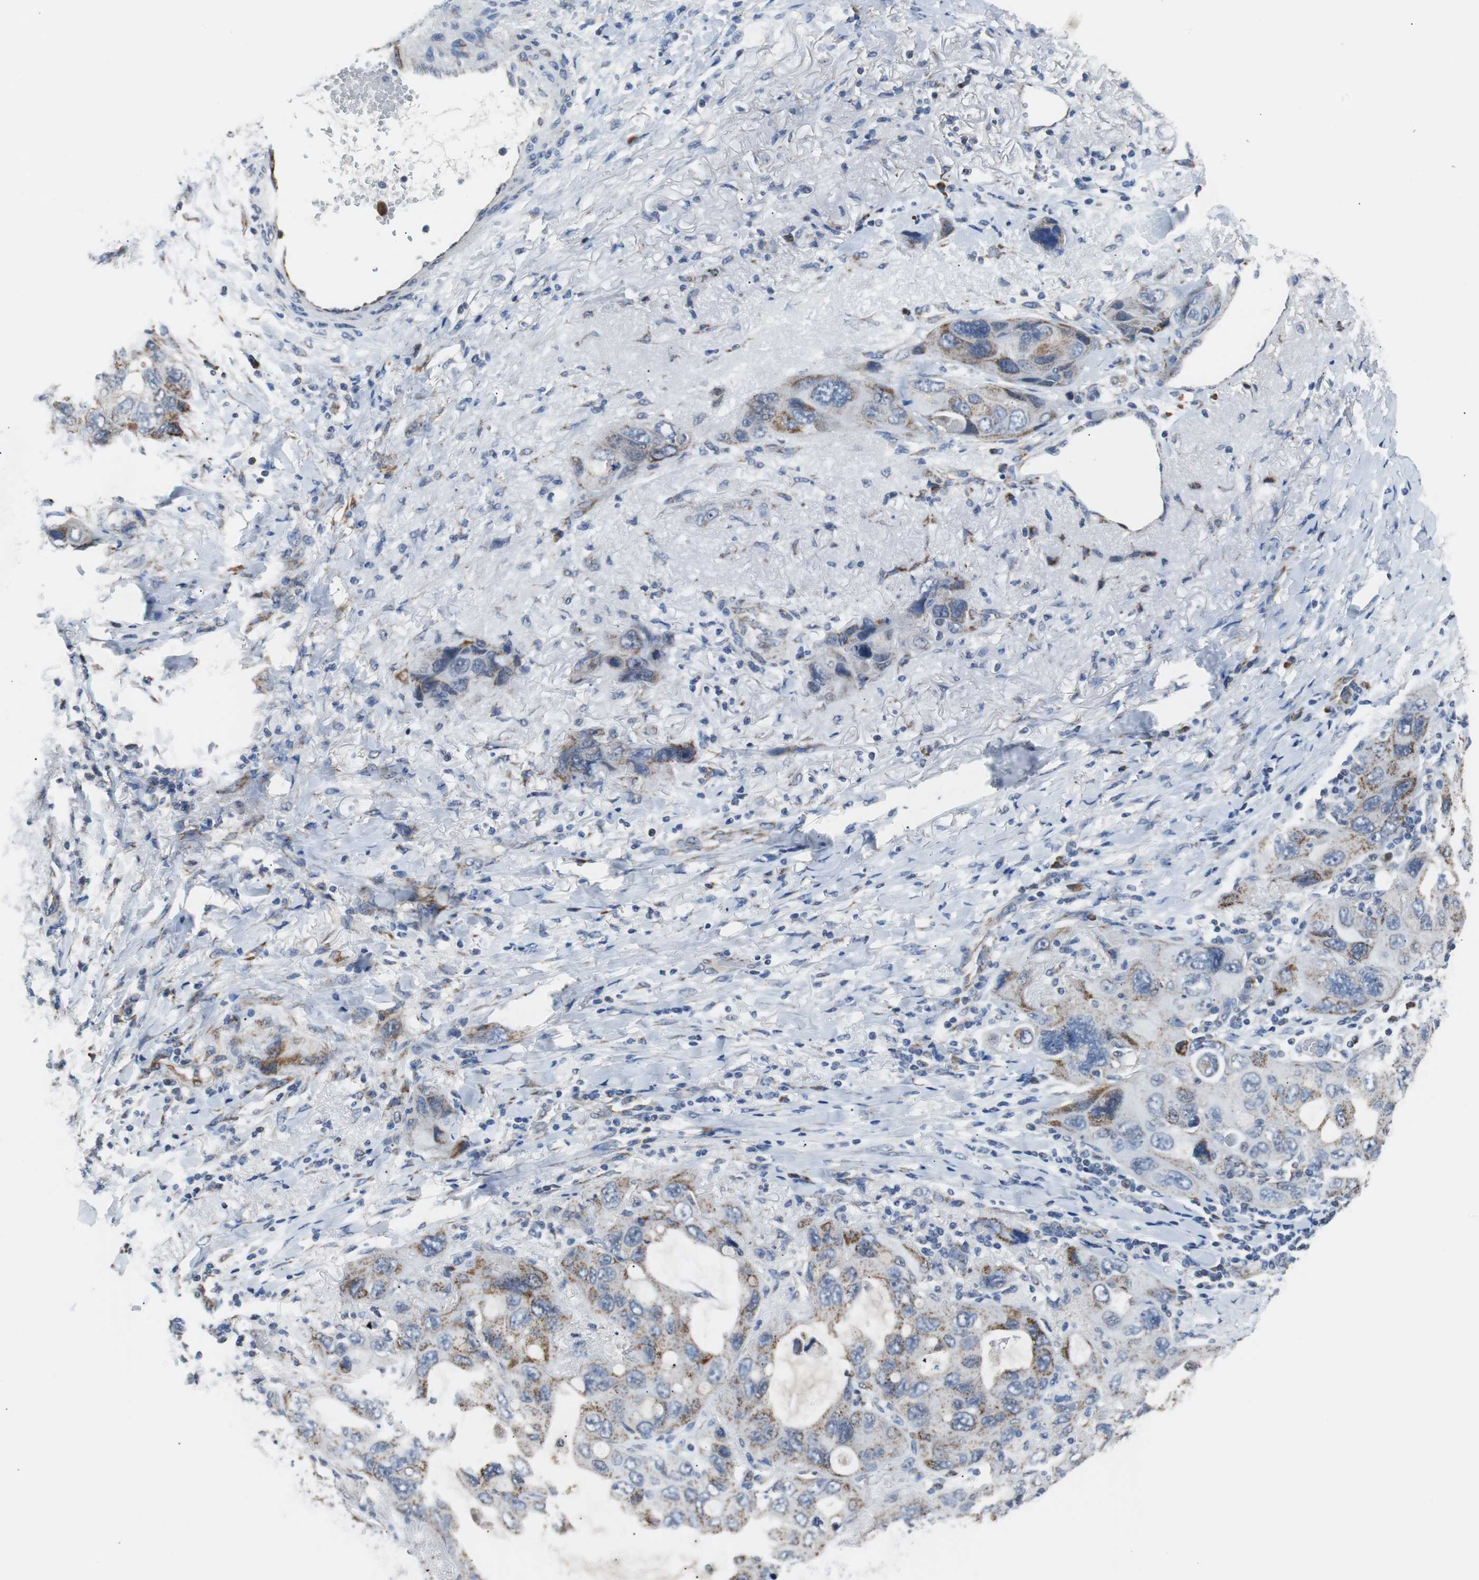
{"staining": {"intensity": "moderate", "quantity": "25%-75%", "location": "cytoplasmic/membranous"}, "tissue": "lung cancer", "cell_type": "Tumor cells", "image_type": "cancer", "snomed": [{"axis": "morphology", "description": "Squamous cell carcinoma, NOS"}, {"axis": "topography", "description": "Lung"}], "caption": "Squamous cell carcinoma (lung) stained with IHC shows moderate cytoplasmic/membranous positivity in approximately 25%-75% of tumor cells.", "gene": "PITRM1", "patient": {"sex": "female", "age": 73}}